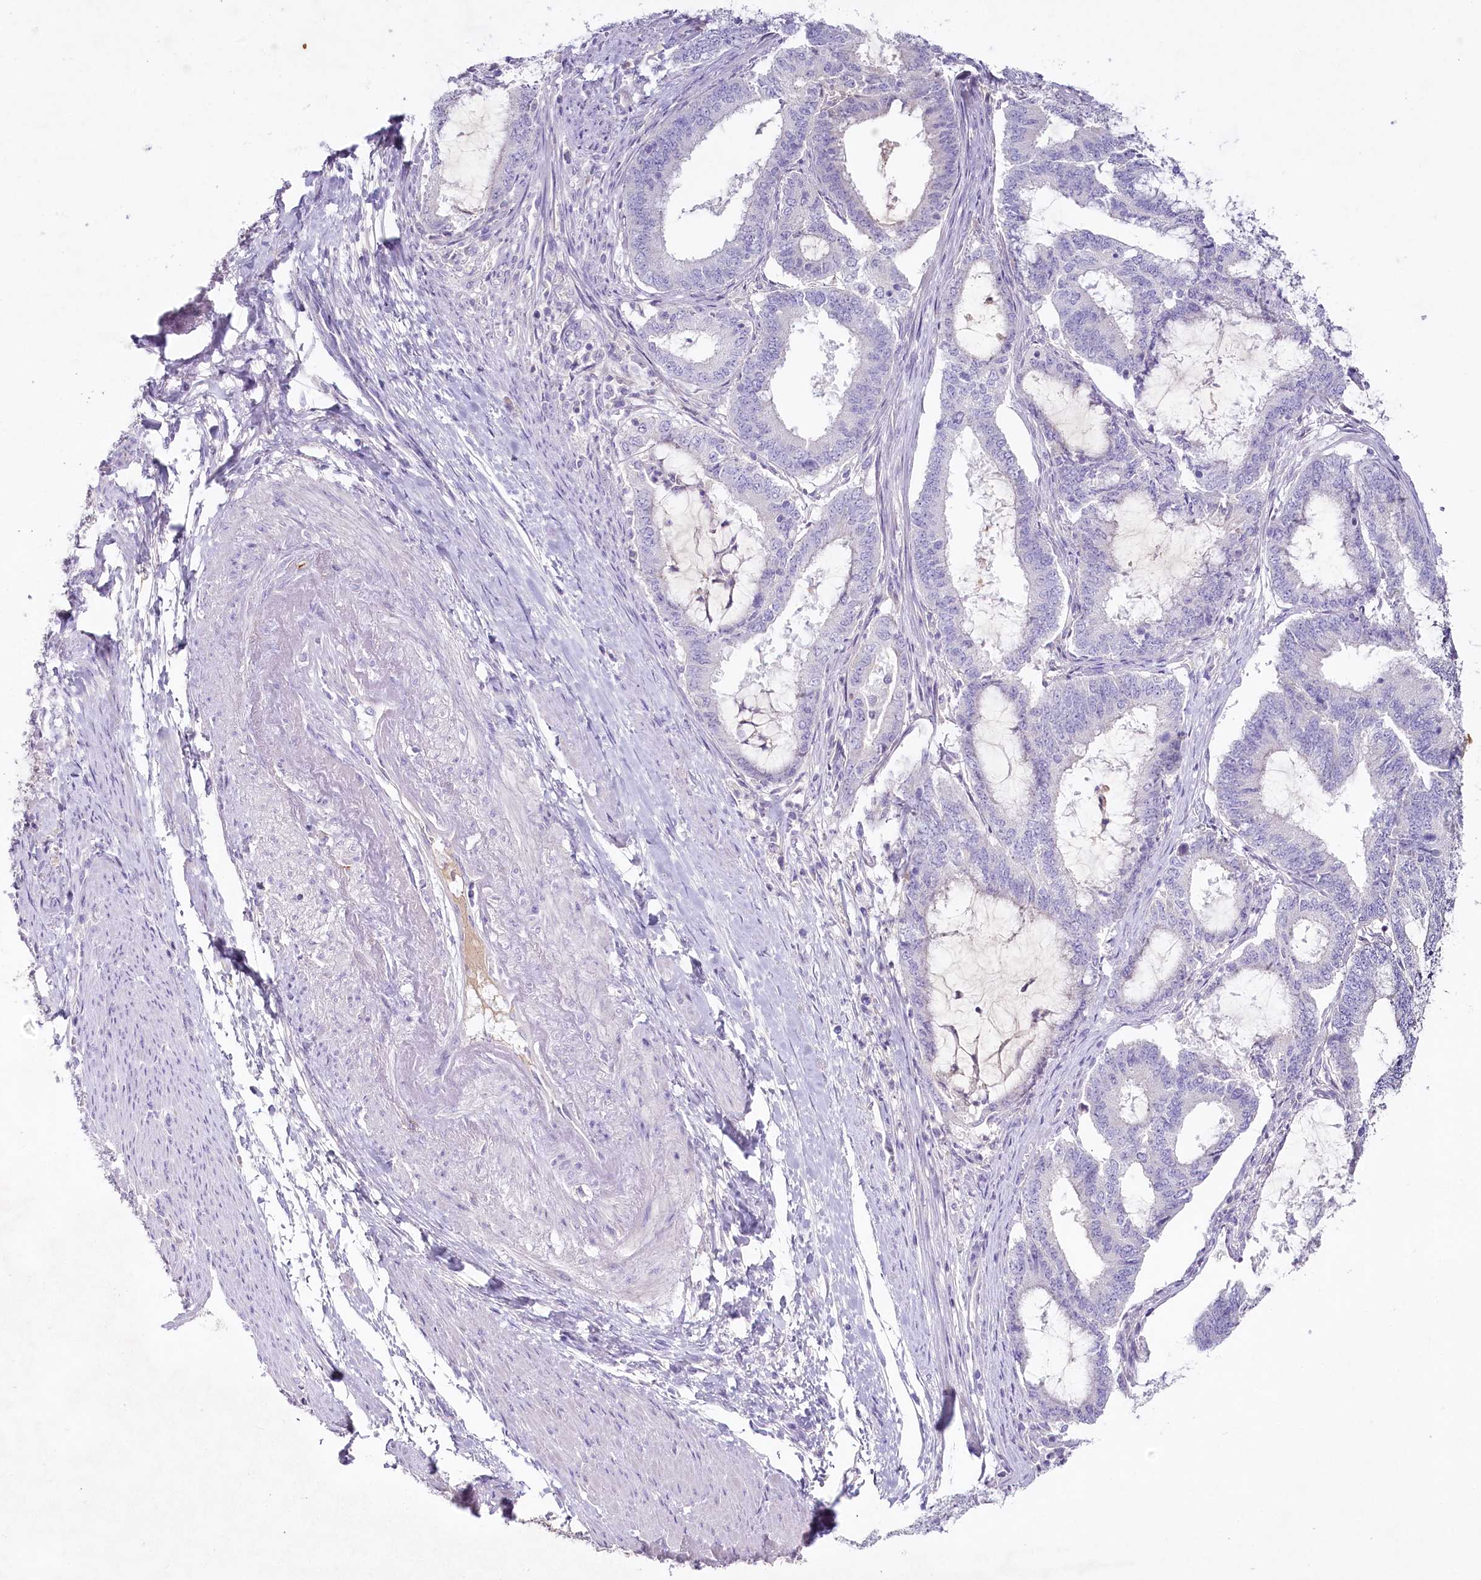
{"staining": {"intensity": "negative", "quantity": "none", "location": "none"}, "tissue": "endometrial cancer", "cell_type": "Tumor cells", "image_type": "cancer", "snomed": [{"axis": "morphology", "description": "Adenocarcinoma, NOS"}, {"axis": "topography", "description": "Endometrium"}], "caption": "Human endometrial cancer stained for a protein using immunohistochemistry reveals no staining in tumor cells.", "gene": "HPD", "patient": {"sex": "female", "age": 51}}